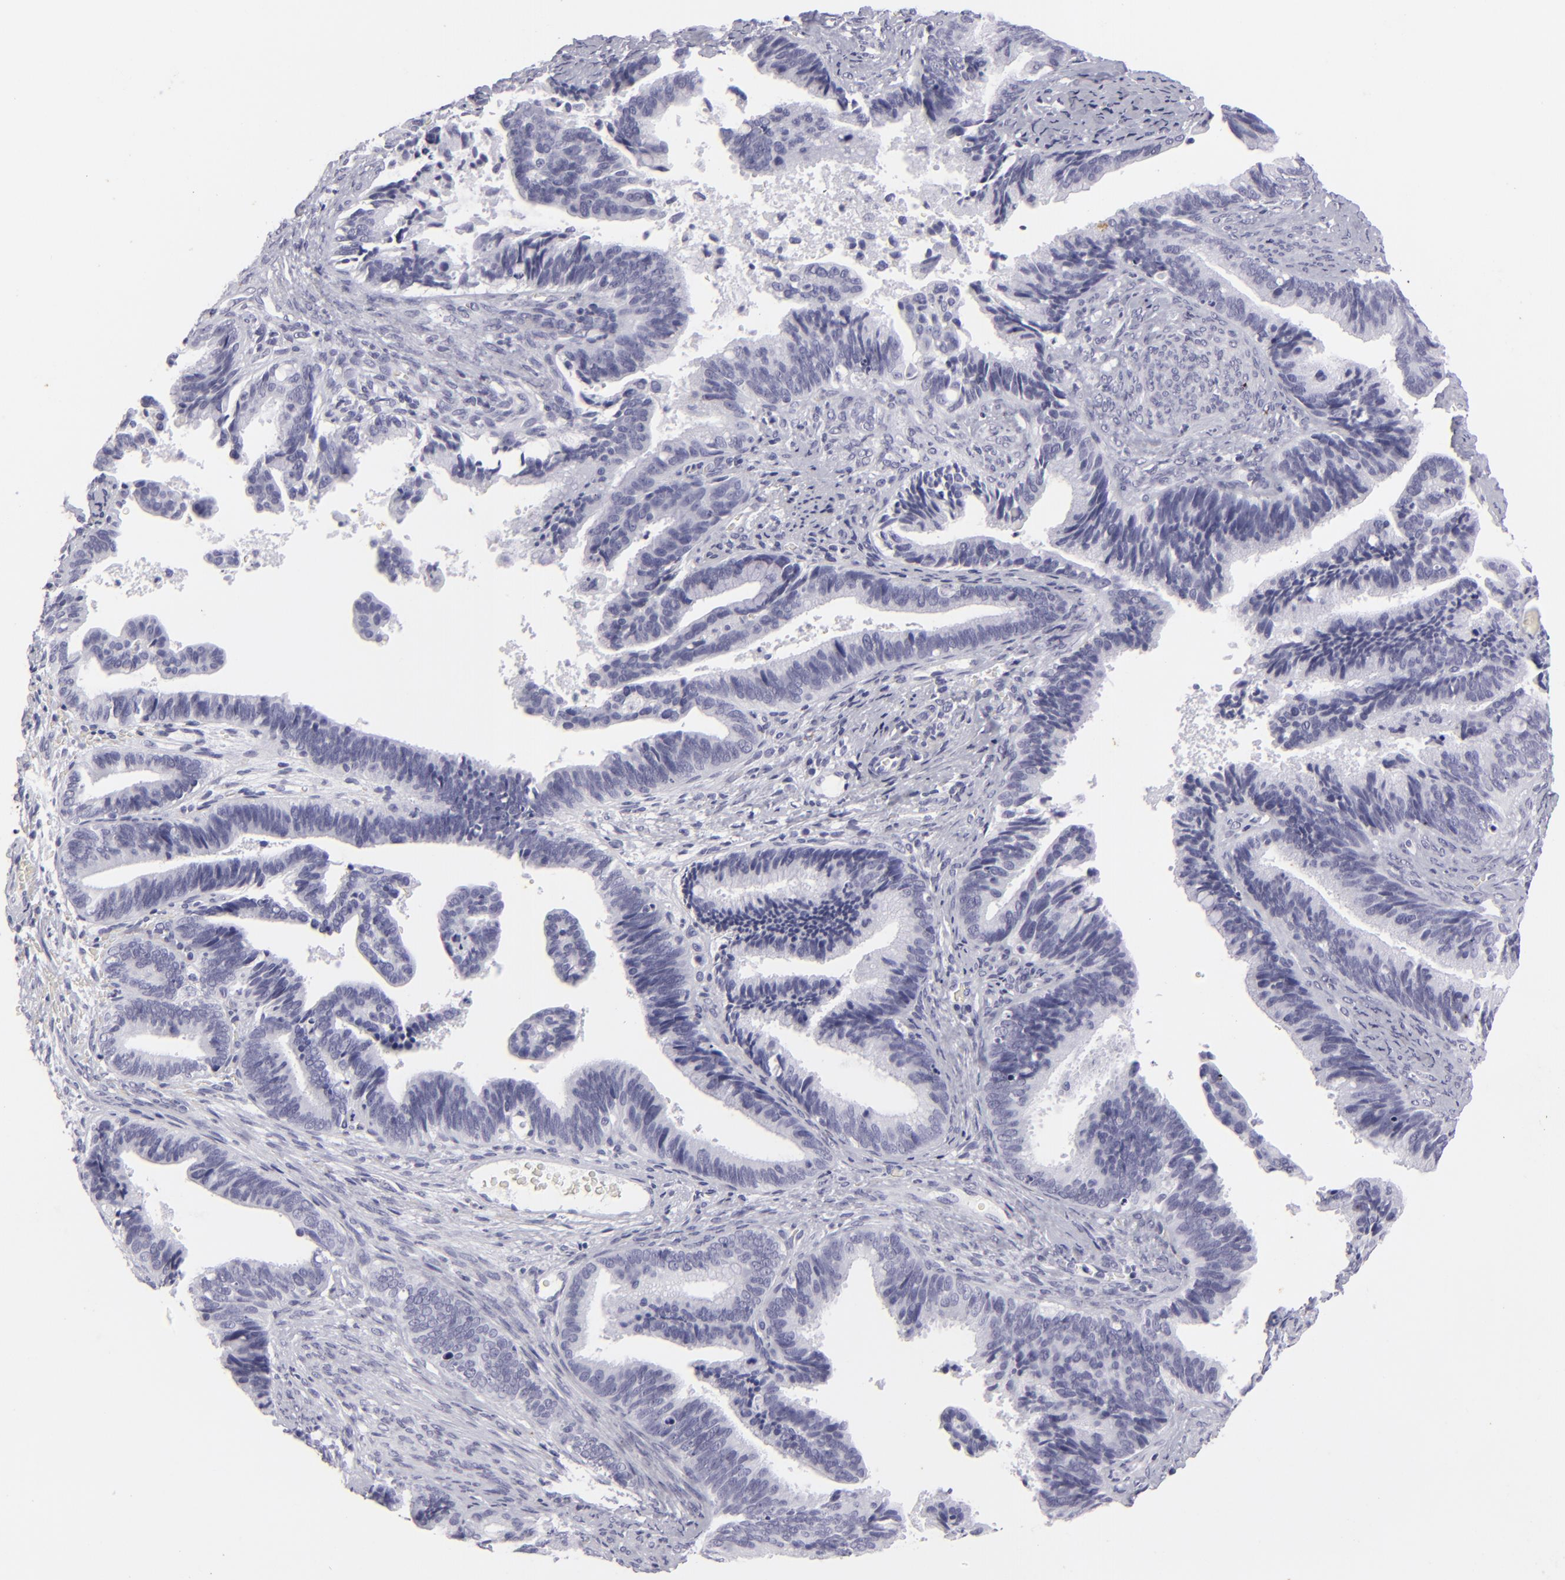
{"staining": {"intensity": "negative", "quantity": "none", "location": "none"}, "tissue": "cervical cancer", "cell_type": "Tumor cells", "image_type": "cancer", "snomed": [{"axis": "morphology", "description": "Adenocarcinoma, NOS"}, {"axis": "topography", "description": "Cervix"}], "caption": "DAB (3,3'-diaminobenzidine) immunohistochemical staining of human cervical cancer demonstrates no significant staining in tumor cells. (Brightfield microscopy of DAB immunohistochemistry at high magnification).", "gene": "KRT1", "patient": {"sex": "female", "age": 47}}